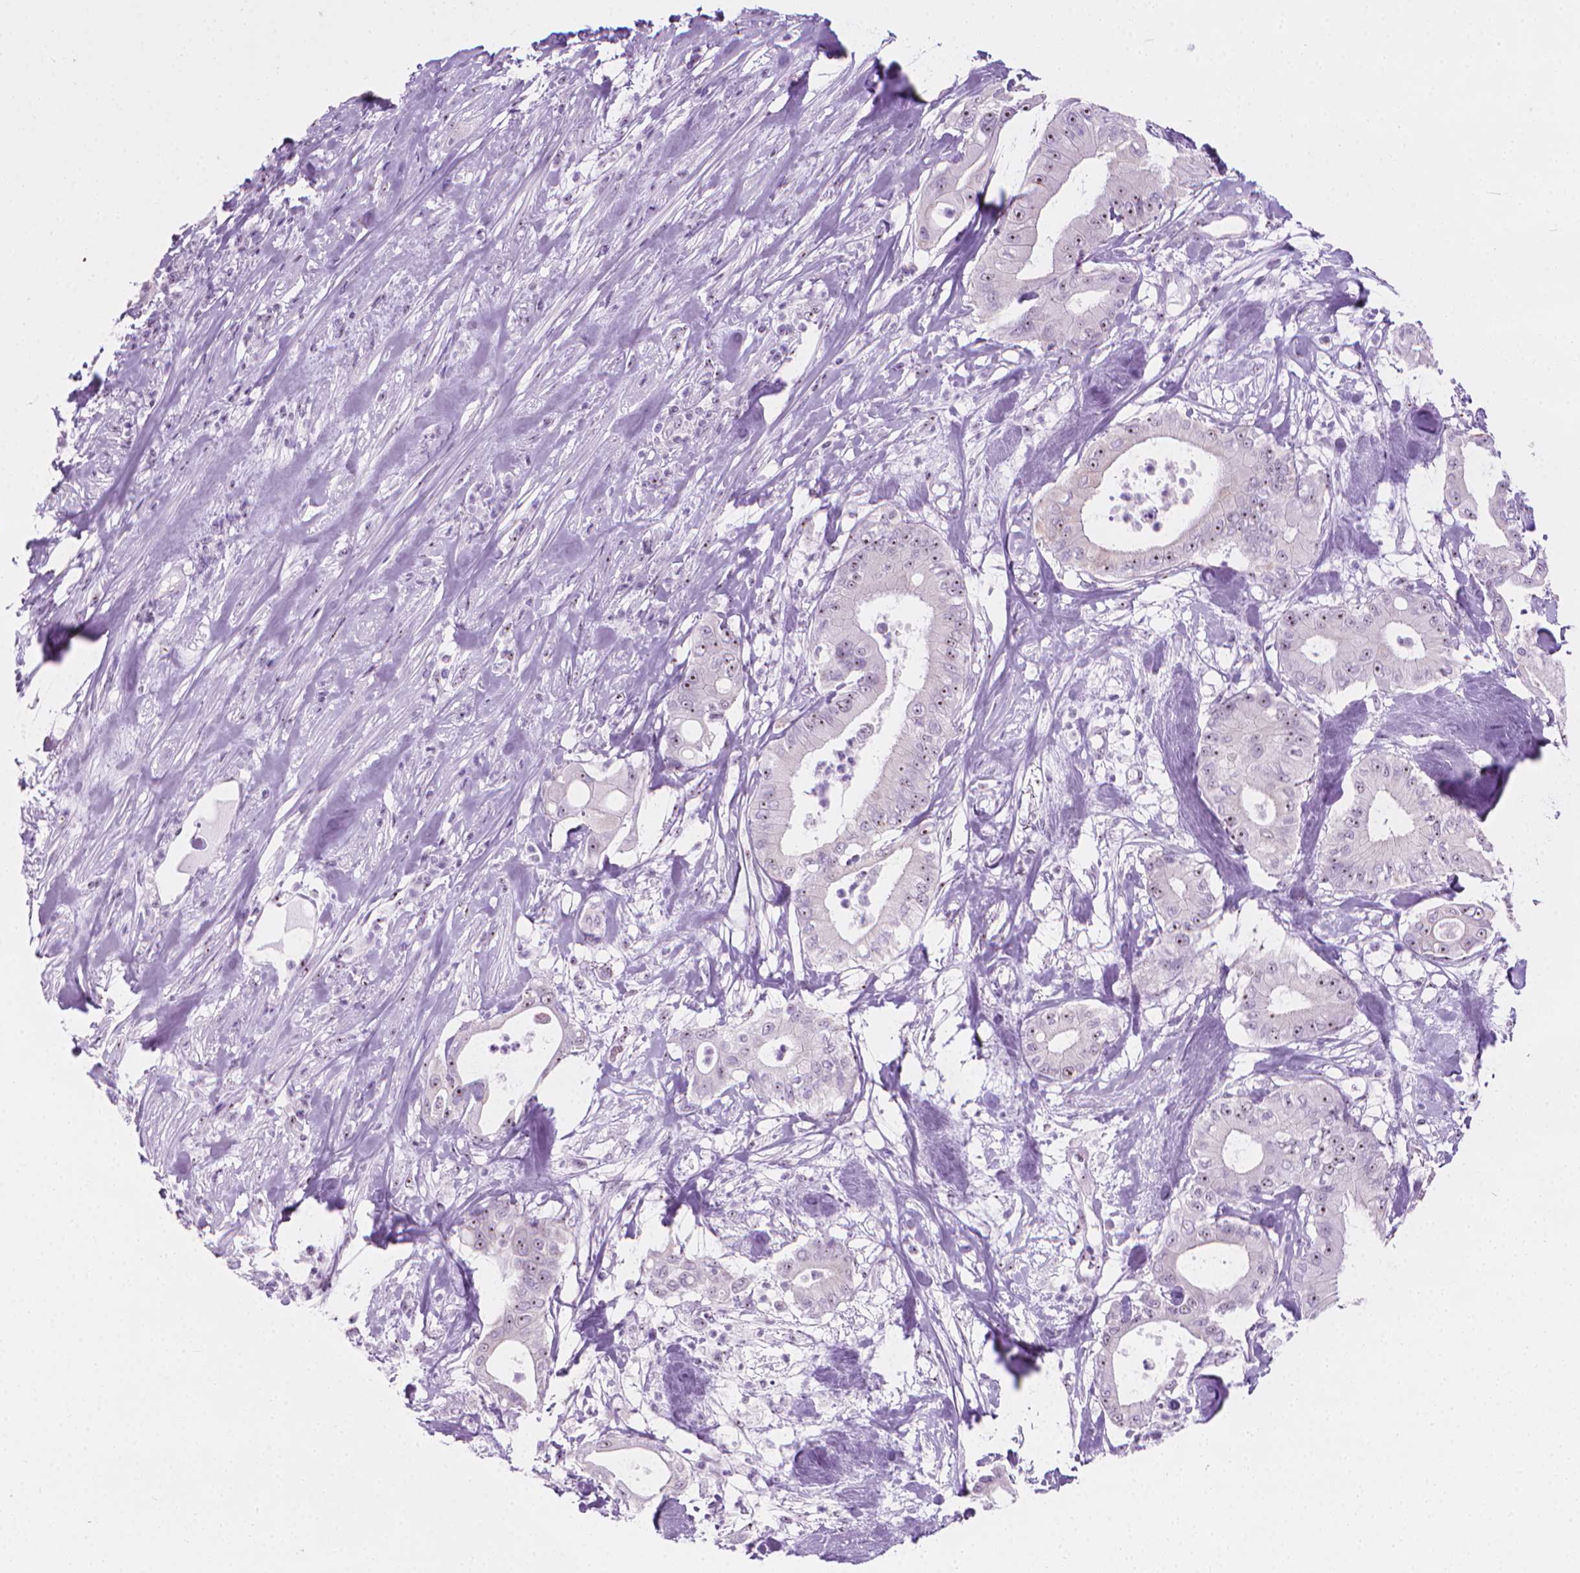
{"staining": {"intensity": "moderate", "quantity": "25%-75%", "location": "nuclear"}, "tissue": "pancreatic cancer", "cell_type": "Tumor cells", "image_type": "cancer", "snomed": [{"axis": "morphology", "description": "Adenocarcinoma, NOS"}, {"axis": "topography", "description": "Pancreas"}], "caption": "Protein expression analysis of human pancreatic adenocarcinoma reveals moderate nuclear staining in approximately 25%-75% of tumor cells.", "gene": "NOL7", "patient": {"sex": "male", "age": 71}}